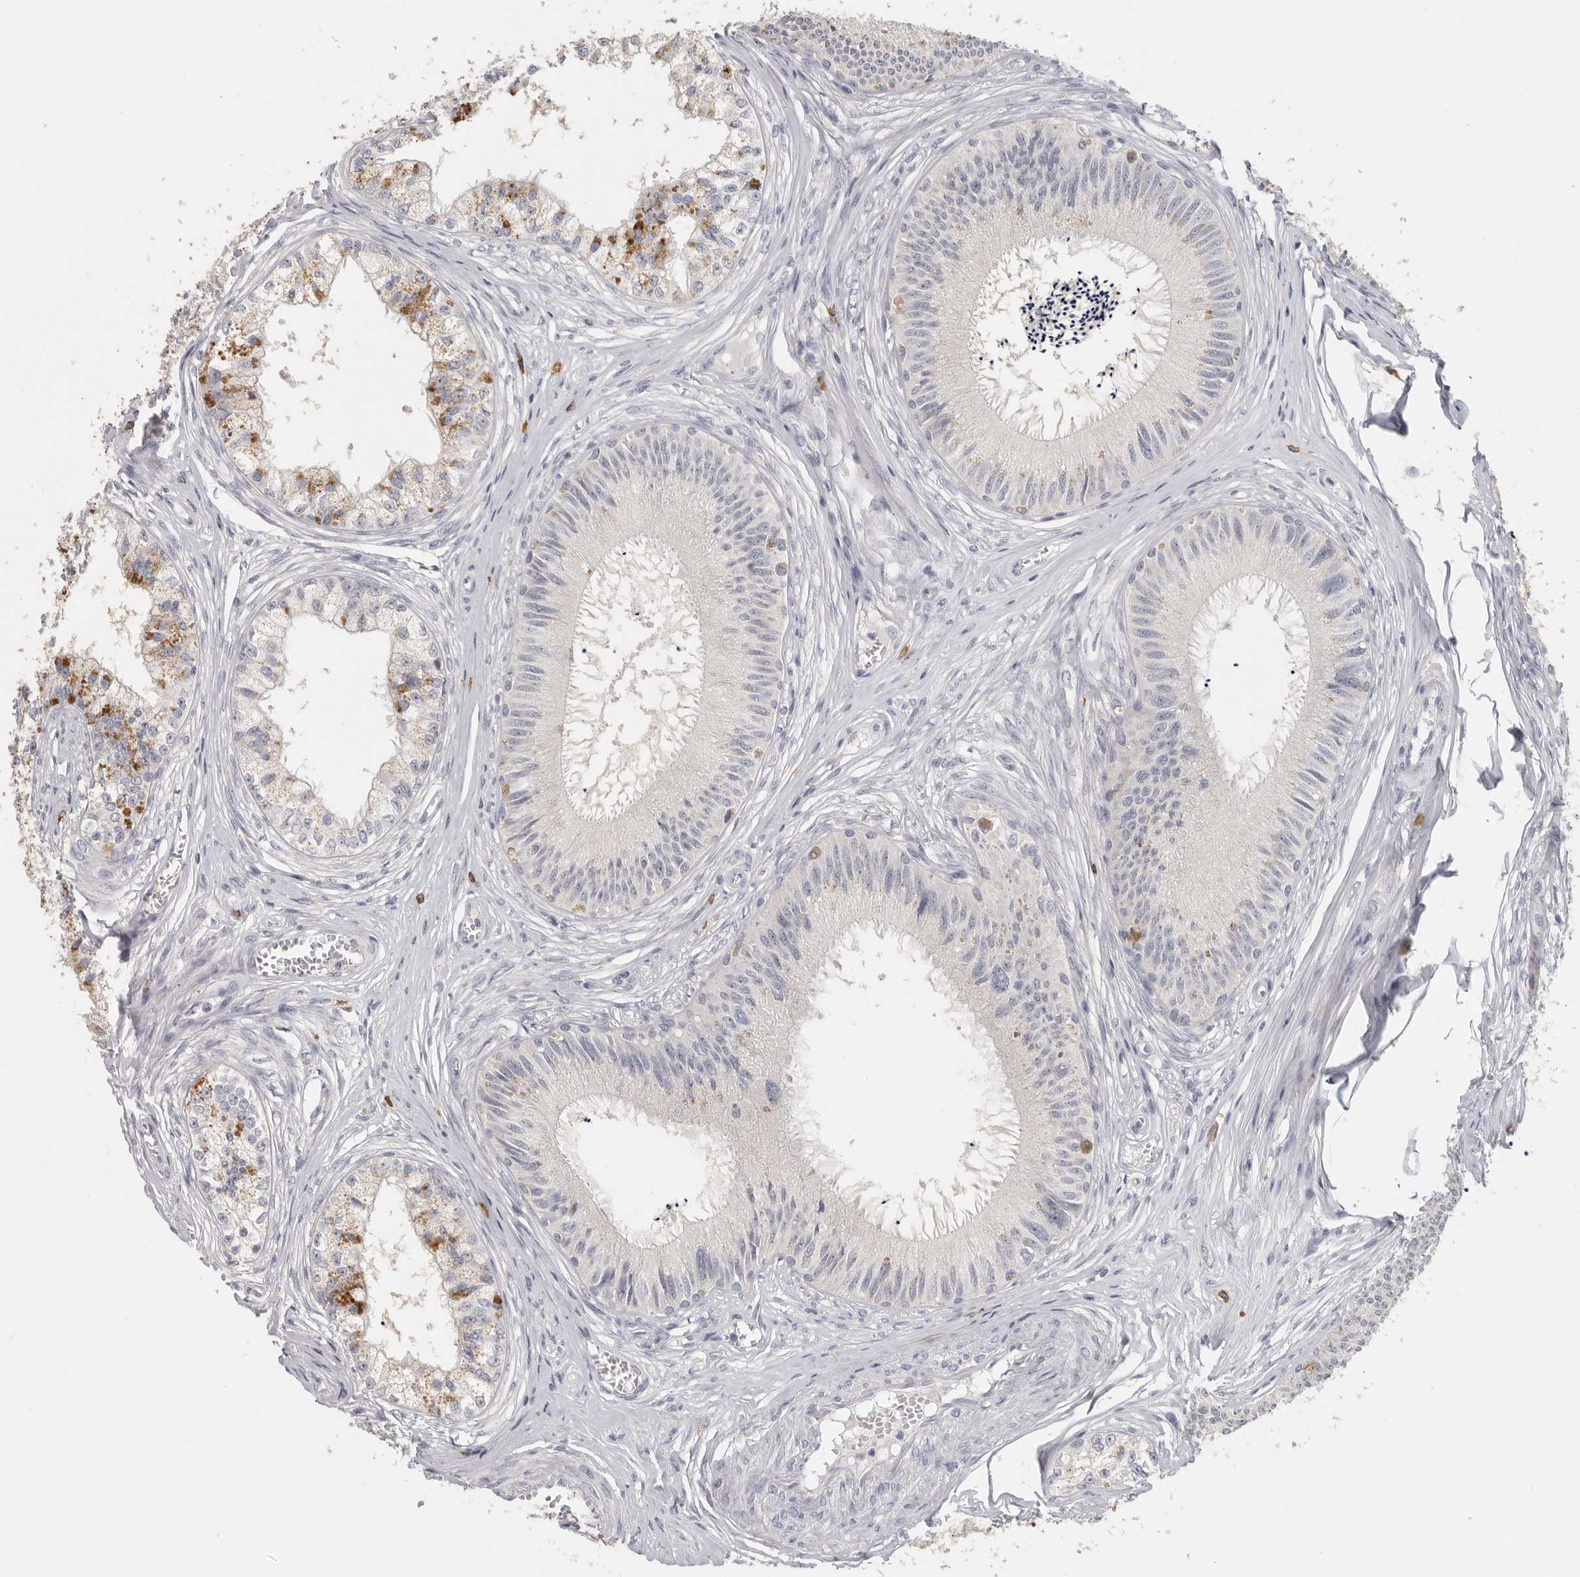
{"staining": {"intensity": "weak", "quantity": "<25%", "location": "cytoplasmic/membranous"}, "tissue": "epididymis", "cell_type": "Glandular cells", "image_type": "normal", "snomed": [{"axis": "morphology", "description": "Normal tissue, NOS"}, {"axis": "topography", "description": "Epididymis"}], "caption": "A high-resolution image shows immunohistochemistry (IHC) staining of normal epididymis, which exhibits no significant positivity in glandular cells. (DAB immunohistochemistry, high magnification).", "gene": "DNAJC11", "patient": {"sex": "male", "age": 79}}